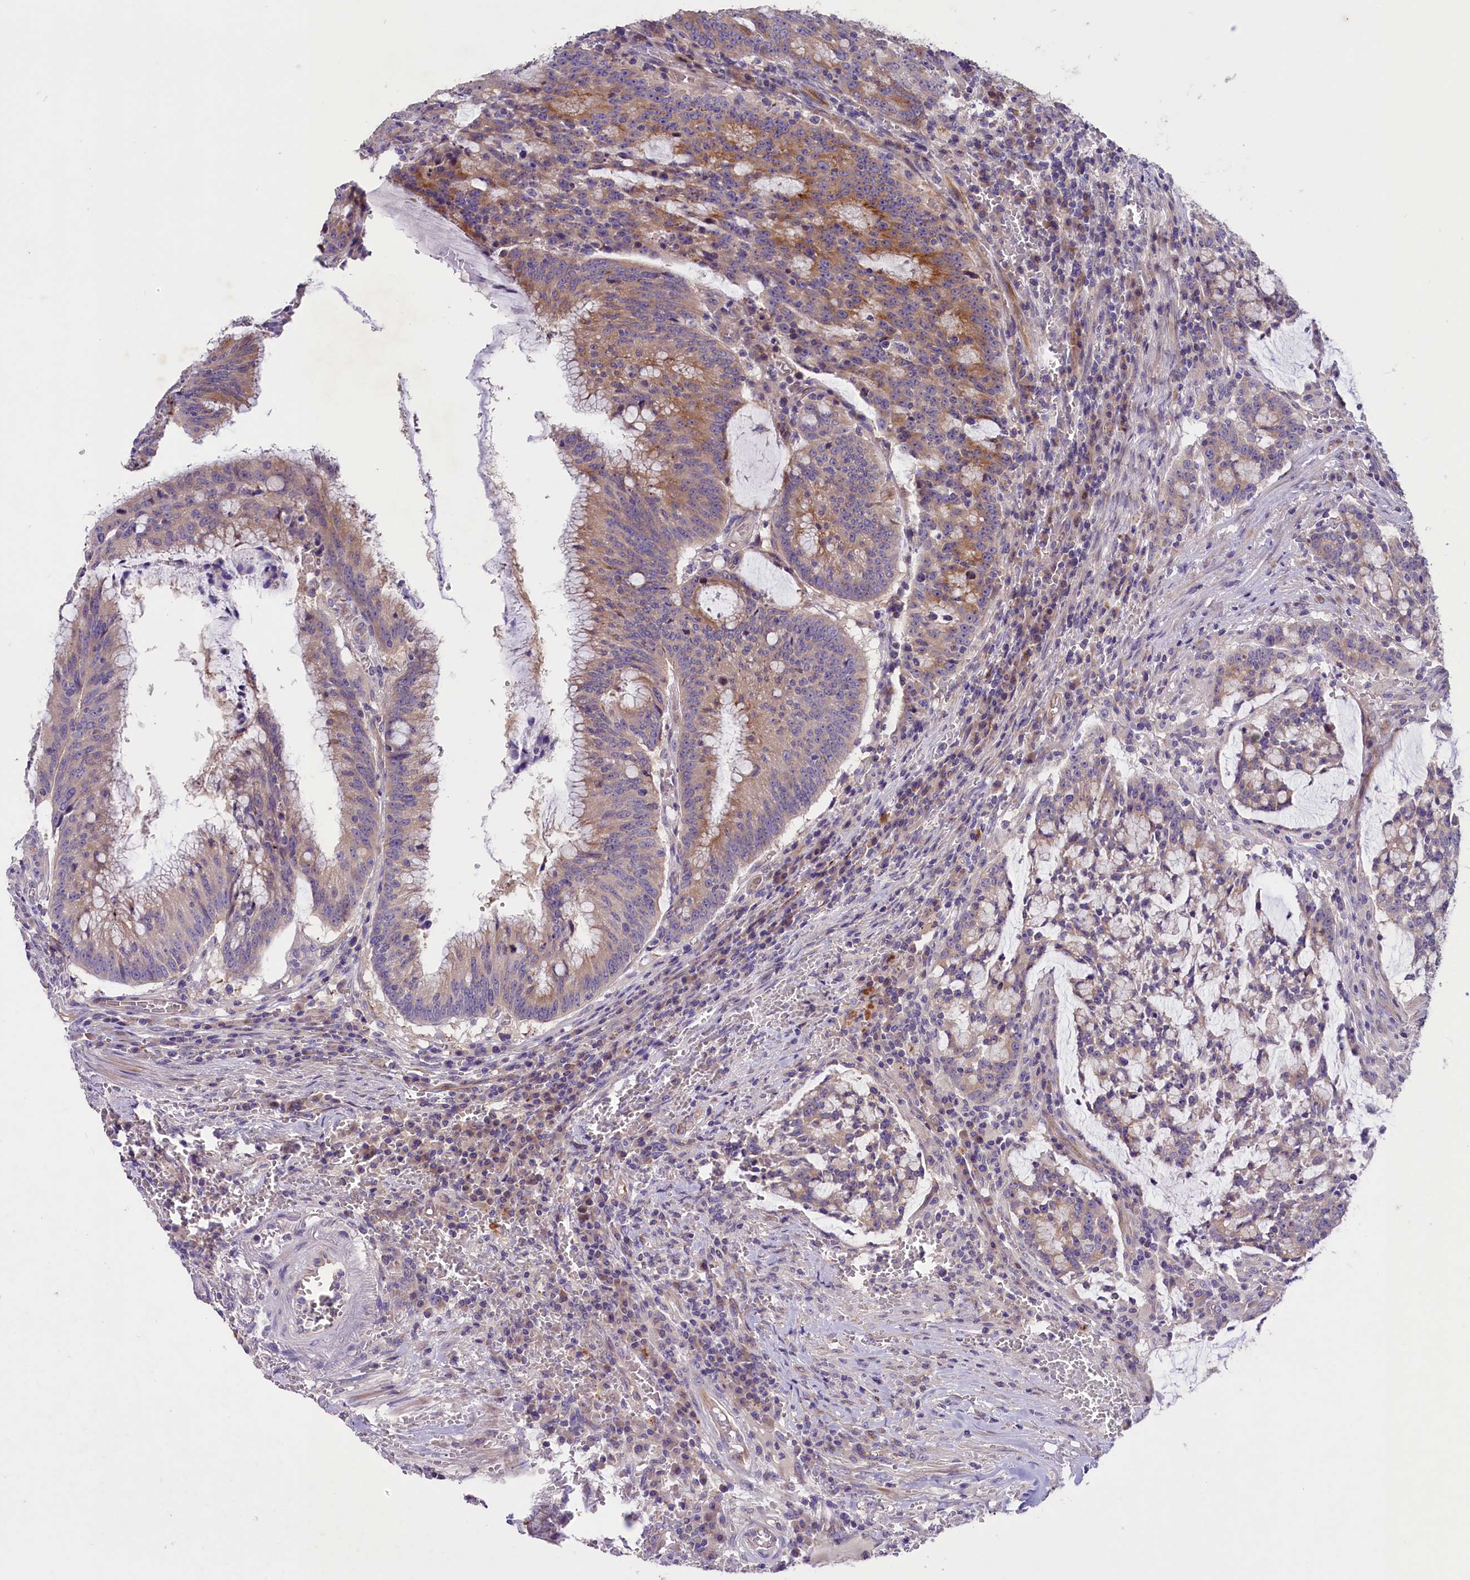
{"staining": {"intensity": "moderate", "quantity": ">75%", "location": "cytoplasmic/membranous"}, "tissue": "colorectal cancer", "cell_type": "Tumor cells", "image_type": "cancer", "snomed": [{"axis": "morphology", "description": "Adenocarcinoma, NOS"}, {"axis": "topography", "description": "Rectum"}], "caption": "Immunohistochemical staining of colorectal cancer (adenocarcinoma) displays medium levels of moderate cytoplasmic/membranous staining in approximately >75% of tumor cells.", "gene": "CD99L2", "patient": {"sex": "female", "age": 77}}